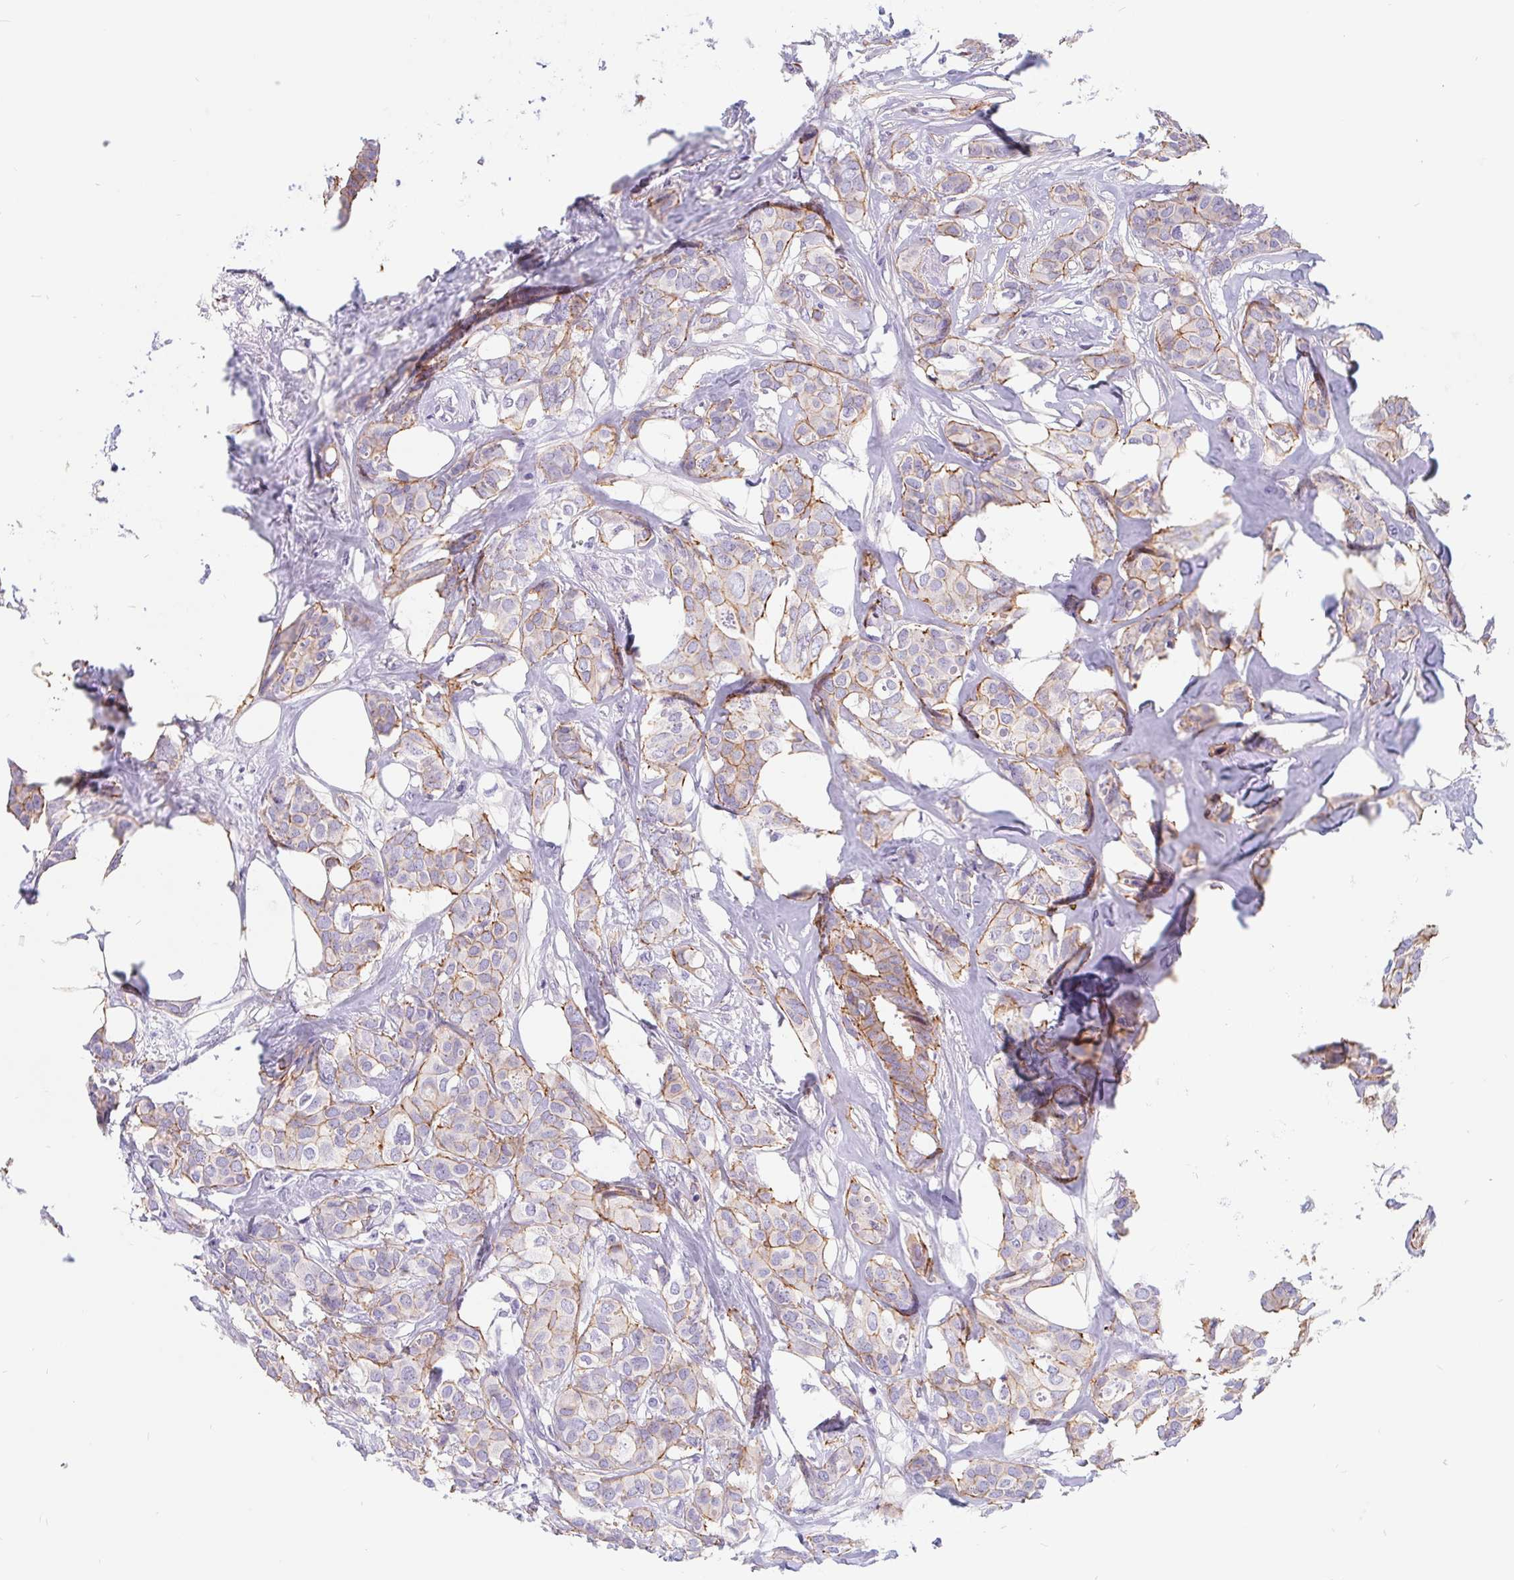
{"staining": {"intensity": "weak", "quantity": "25%-75%", "location": "cytoplasmic/membranous"}, "tissue": "breast cancer", "cell_type": "Tumor cells", "image_type": "cancer", "snomed": [{"axis": "morphology", "description": "Duct carcinoma"}, {"axis": "topography", "description": "Breast"}], "caption": "About 25%-75% of tumor cells in human invasive ductal carcinoma (breast) demonstrate weak cytoplasmic/membranous protein positivity as visualized by brown immunohistochemical staining.", "gene": "LIMCH1", "patient": {"sex": "female", "age": 62}}